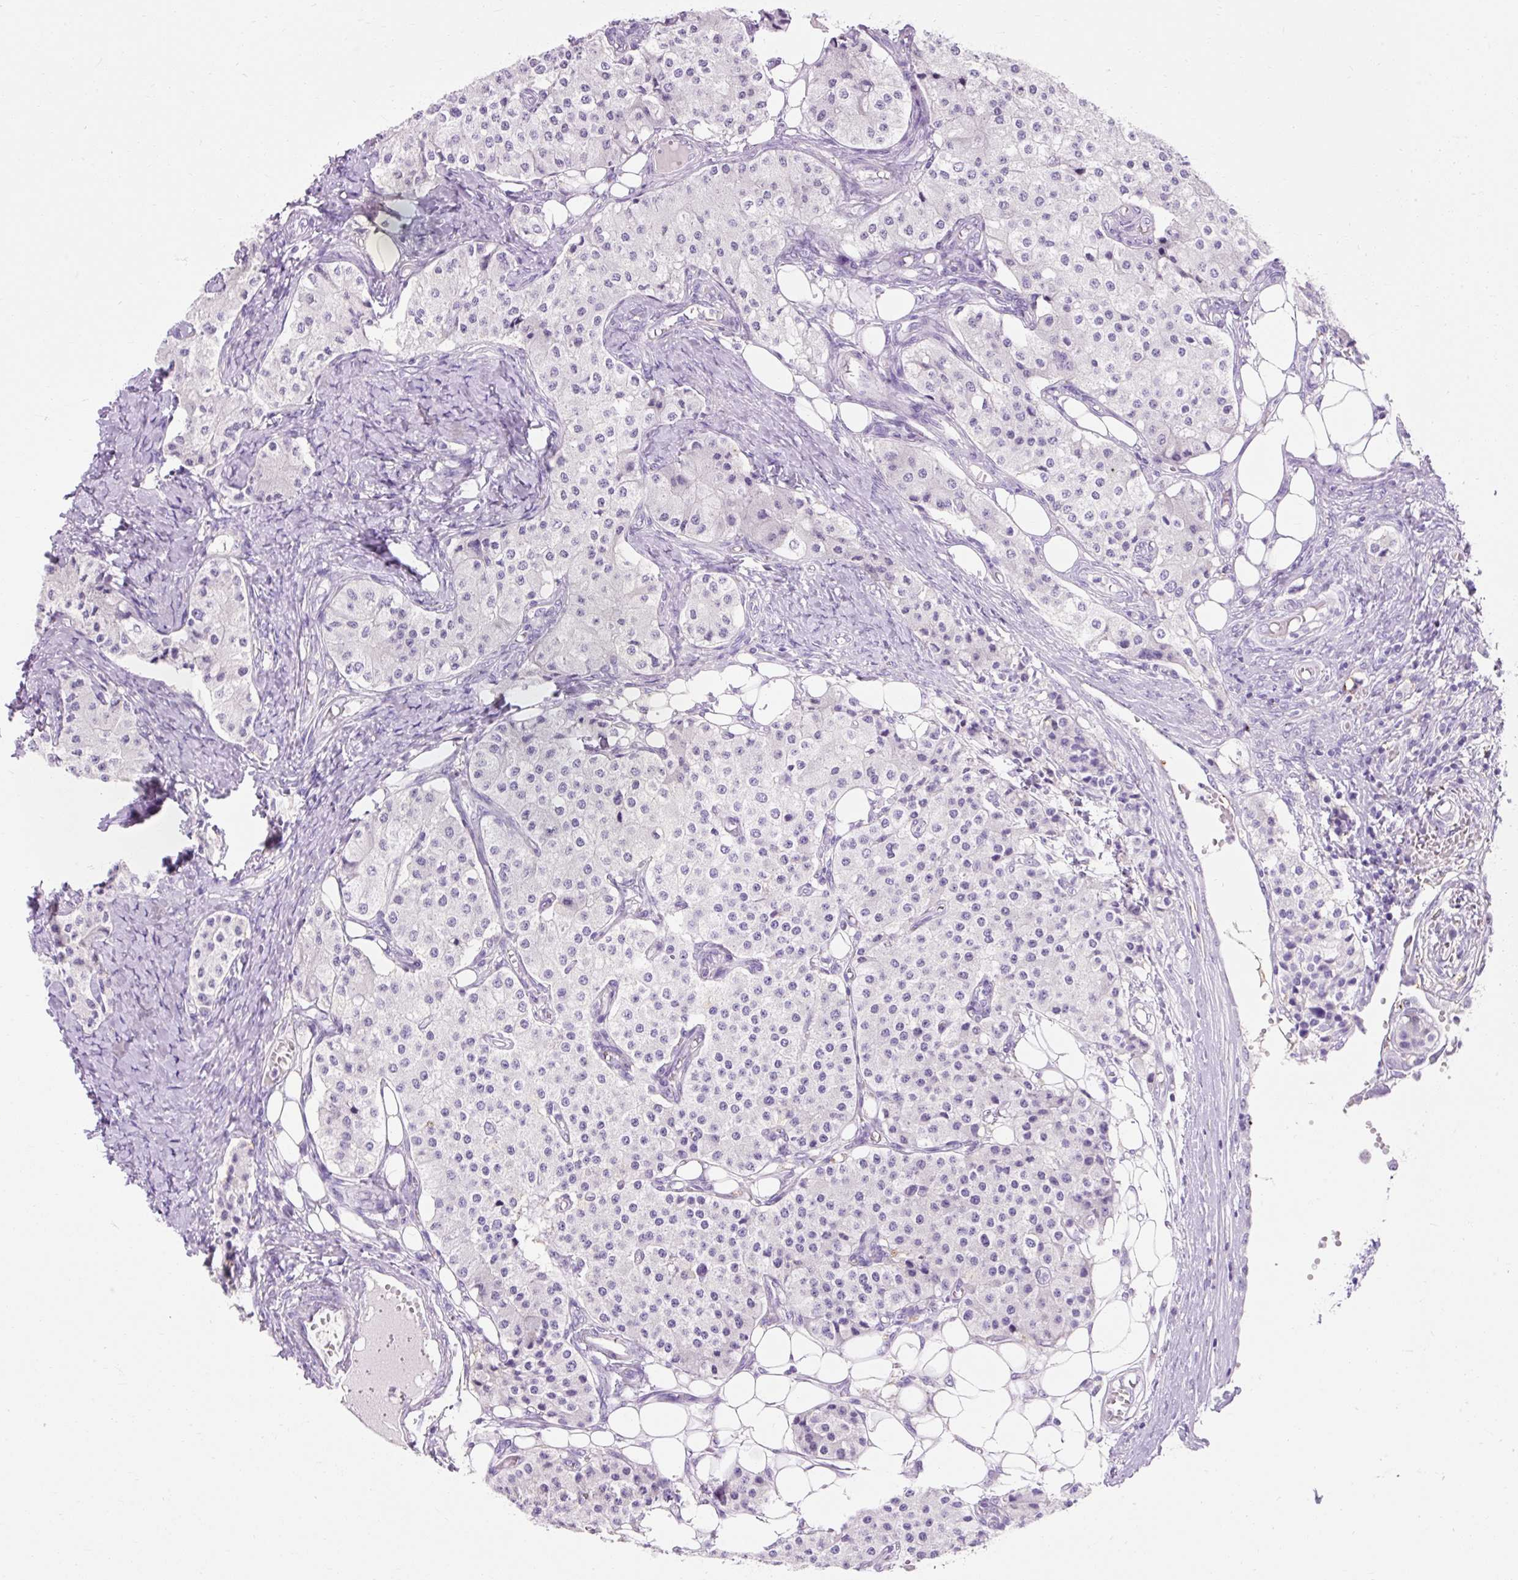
{"staining": {"intensity": "negative", "quantity": "none", "location": "none"}, "tissue": "carcinoid", "cell_type": "Tumor cells", "image_type": "cancer", "snomed": [{"axis": "morphology", "description": "Carcinoid, malignant, NOS"}, {"axis": "topography", "description": "Colon"}], "caption": "There is no significant staining in tumor cells of carcinoid. Brightfield microscopy of immunohistochemistry stained with DAB (3,3'-diaminobenzidine) (brown) and hematoxylin (blue), captured at high magnification.", "gene": "CLDN25", "patient": {"sex": "female", "age": 52}}